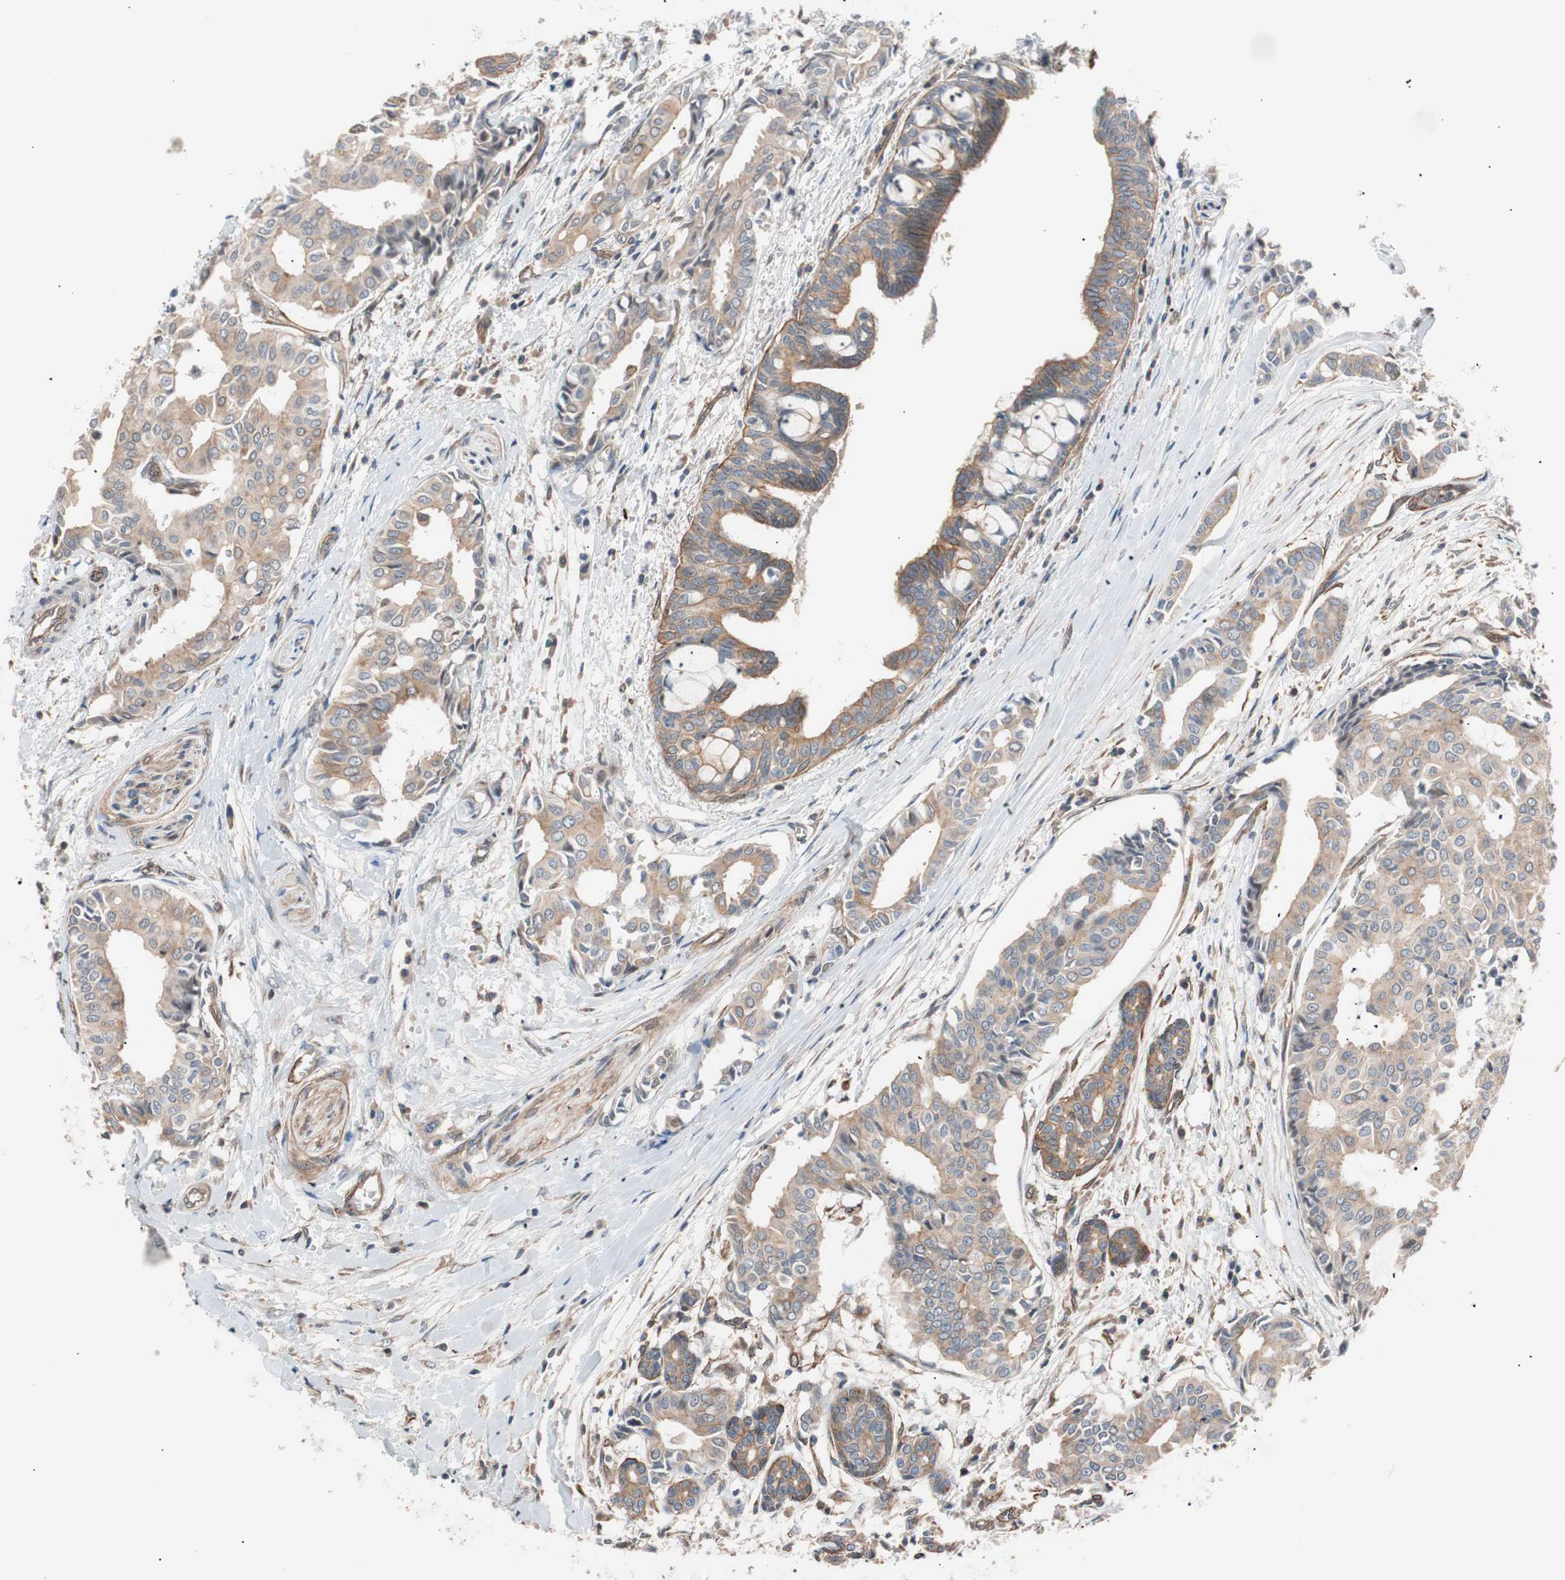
{"staining": {"intensity": "moderate", "quantity": ">75%", "location": "cytoplasmic/membranous"}, "tissue": "head and neck cancer", "cell_type": "Tumor cells", "image_type": "cancer", "snomed": [{"axis": "morphology", "description": "Adenocarcinoma, NOS"}, {"axis": "topography", "description": "Salivary gland"}, {"axis": "topography", "description": "Head-Neck"}], "caption": "Adenocarcinoma (head and neck) was stained to show a protein in brown. There is medium levels of moderate cytoplasmic/membranous positivity in approximately >75% of tumor cells.", "gene": "SMG1", "patient": {"sex": "female", "age": 59}}